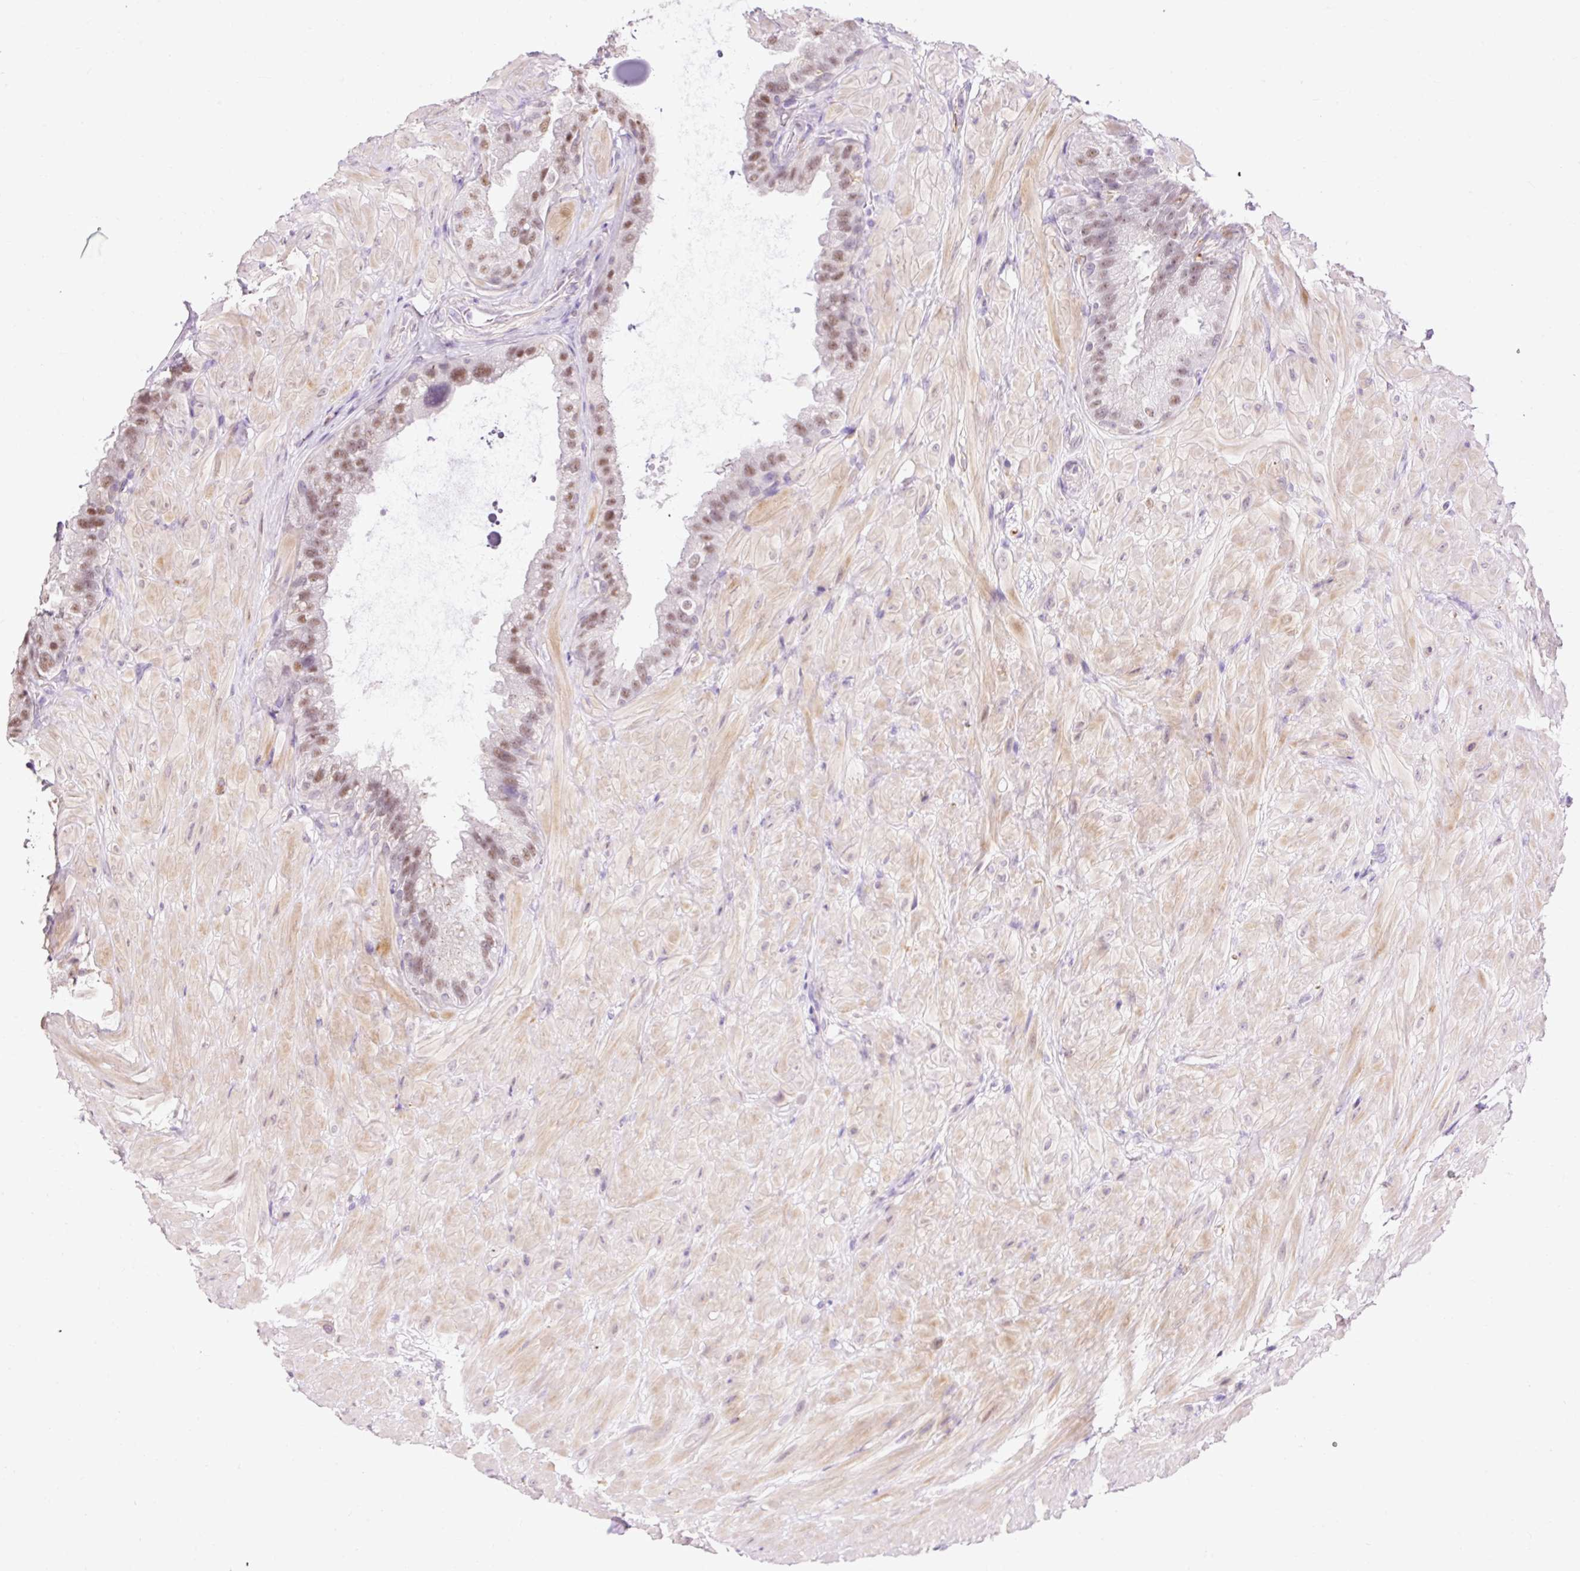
{"staining": {"intensity": "moderate", "quantity": ">75%", "location": "nuclear"}, "tissue": "seminal vesicle", "cell_type": "Glandular cells", "image_type": "normal", "snomed": [{"axis": "morphology", "description": "Normal tissue, NOS"}, {"axis": "topography", "description": "Seminal veicle"}, {"axis": "topography", "description": "Peripheral nerve tissue"}], "caption": "The photomicrograph shows a brown stain indicating the presence of a protein in the nuclear of glandular cells in seminal vesicle. Ihc stains the protein in brown and the nuclei are stained blue.", "gene": "LY86", "patient": {"sex": "male", "age": 76}}